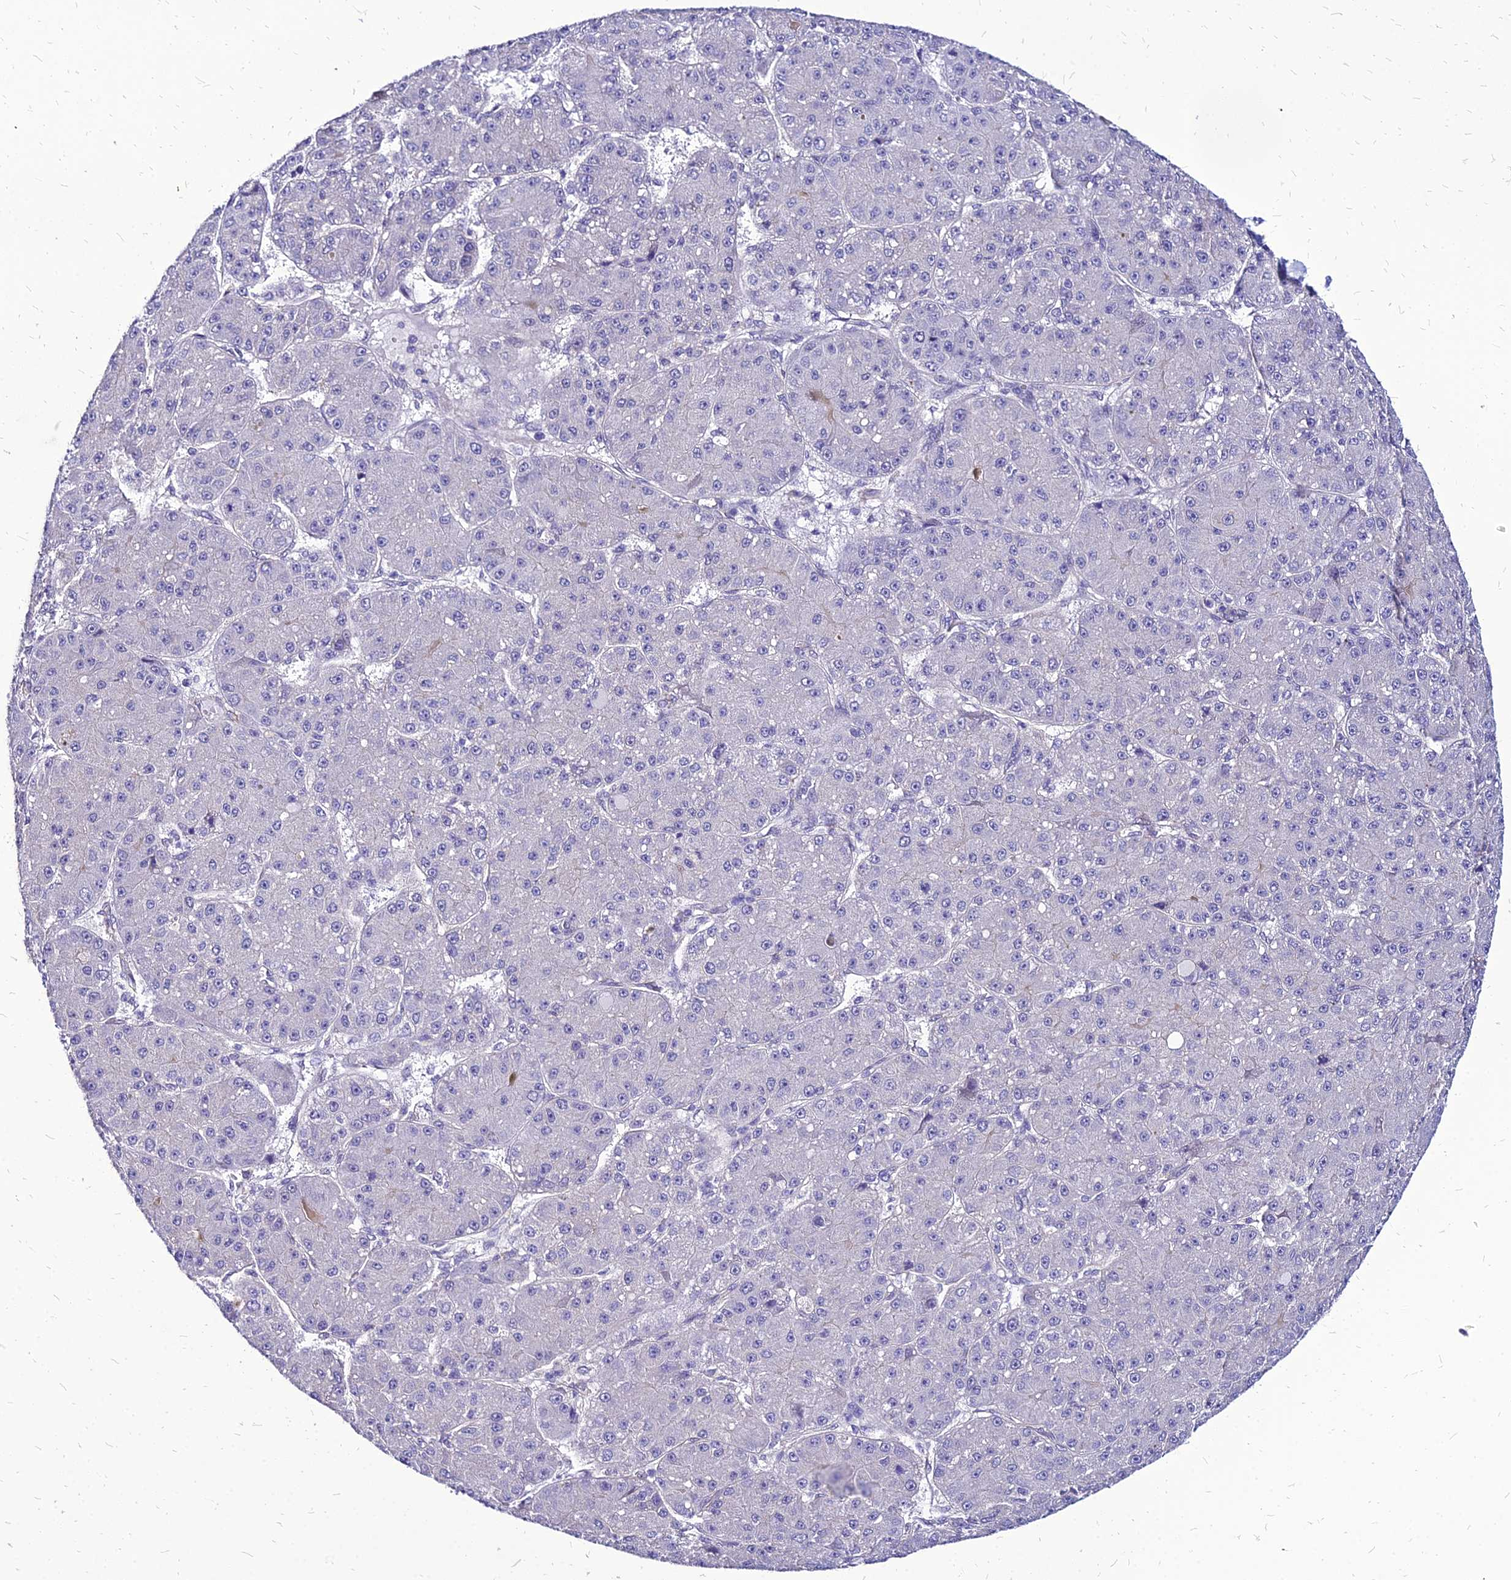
{"staining": {"intensity": "negative", "quantity": "none", "location": "none"}, "tissue": "liver cancer", "cell_type": "Tumor cells", "image_type": "cancer", "snomed": [{"axis": "morphology", "description": "Carcinoma, Hepatocellular, NOS"}, {"axis": "topography", "description": "Liver"}], "caption": "There is no significant expression in tumor cells of liver cancer (hepatocellular carcinoma).", "gene": "YEATS2", "patient": {"sex": "male", "age": 67}}